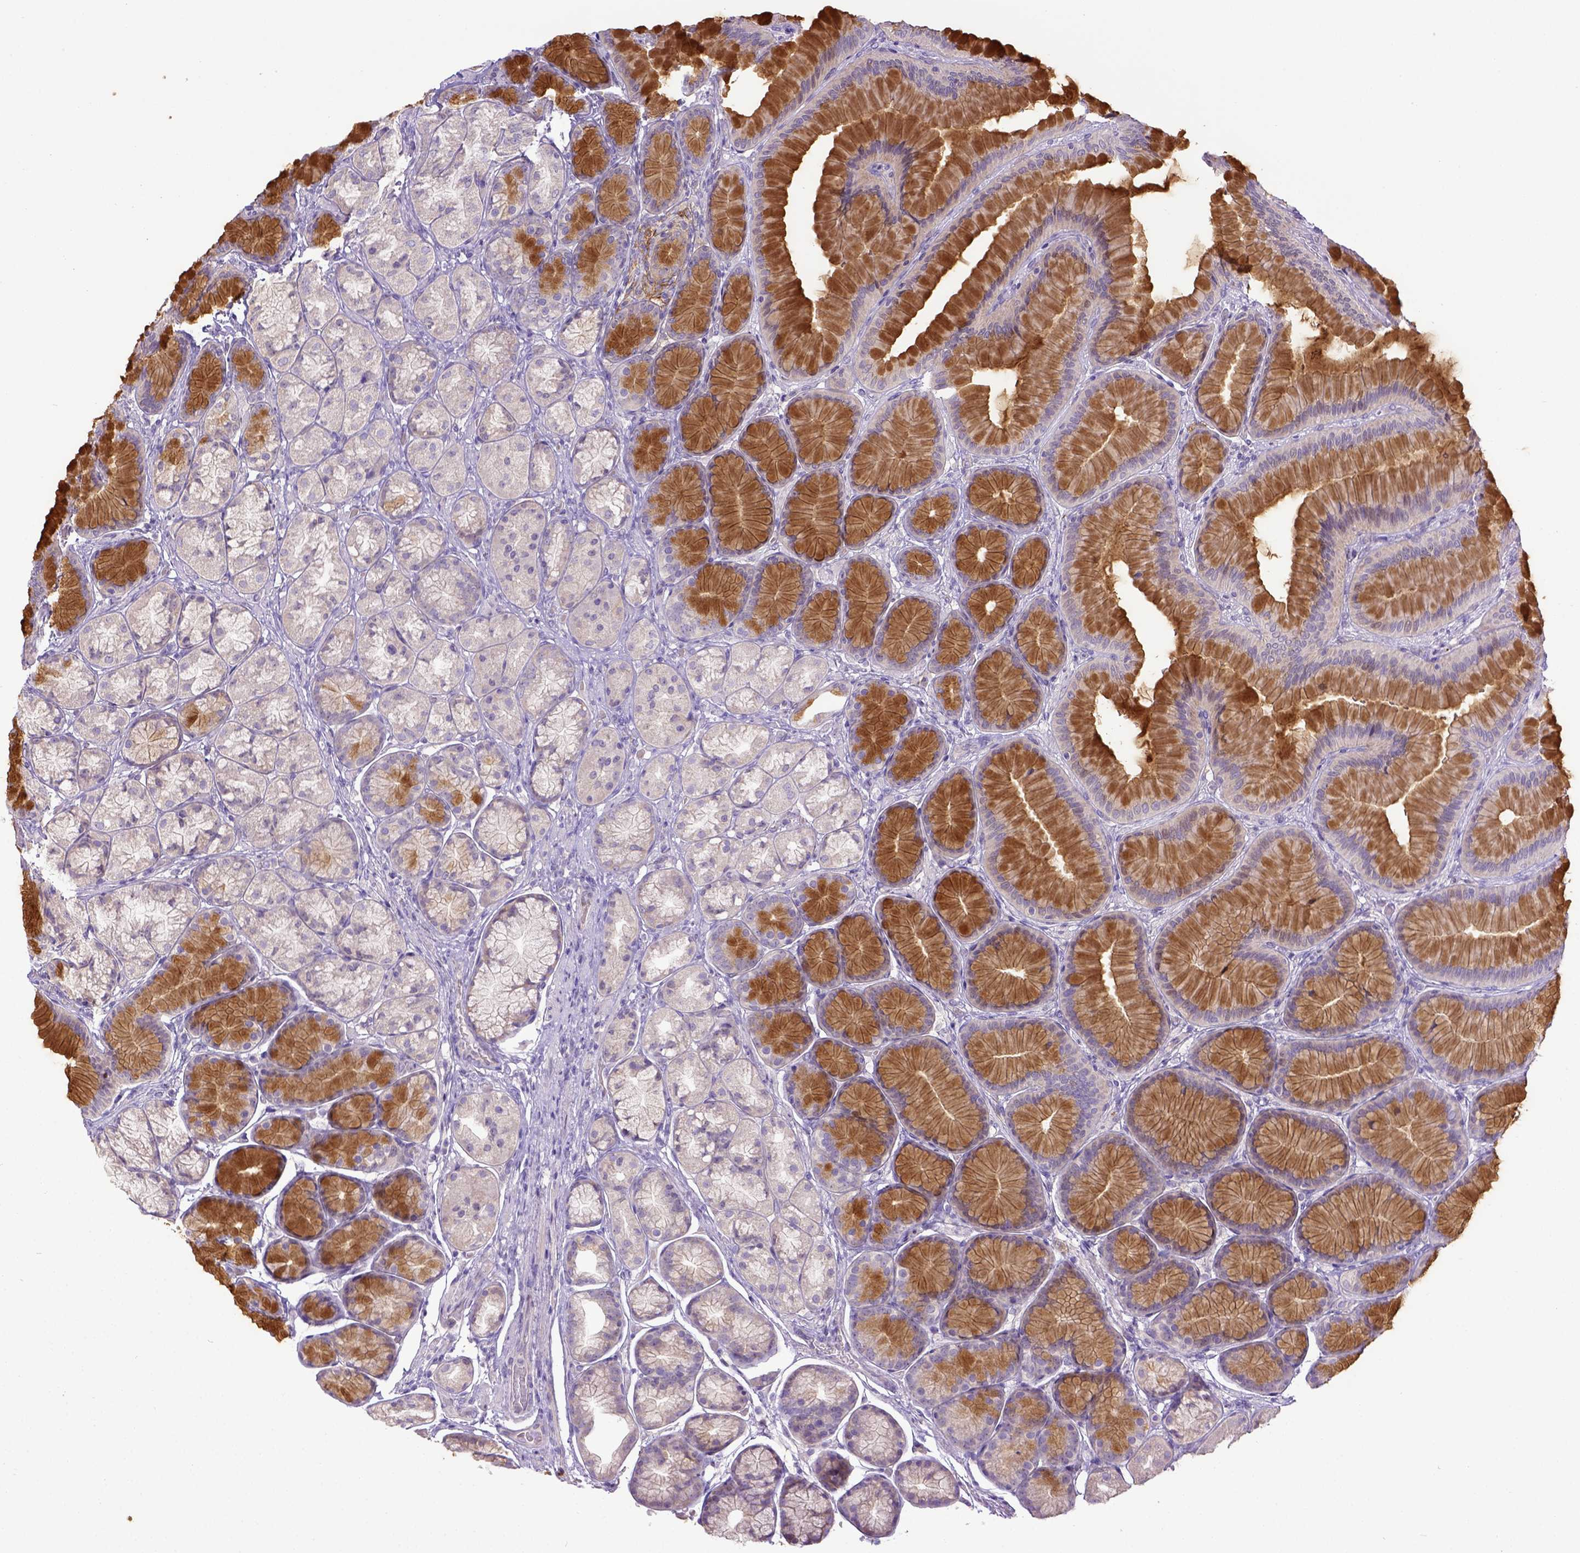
{"staining": {"intensity": "moderate", "quantity": "25%-75%", "location": "cytoplasmic/membranous"}, "tissue": "stomach", "cell_type": "Glandular cells", "image_type": "normal", "snomed": [{"axis": "morphology", "description": "Normal tissue, NOS"}, {"axis": "morphology", "description": "Adenocarcinoma, NOS"}, {"axis": "morphology", "description": "Adenocarcinoma, High grade"}, {"axis": "topography", "description": "Stomach, upper"}, {"axis": "topography", "description": "Stomach"}], "caption": "Immunohistochemistry staining of normal stomach, which displays medium levels of moderate cytoplasmic/membranous staining in about 25%-75% of glandular cells indicating moderate cytoplasmic/membranous protein expression. The staining was performed using DAB (brown) for protein detection and nuclei were counterstained in hematoxylin (blue).", "gene": "CD40", "patient": {"sex": "female", "age": 65}}